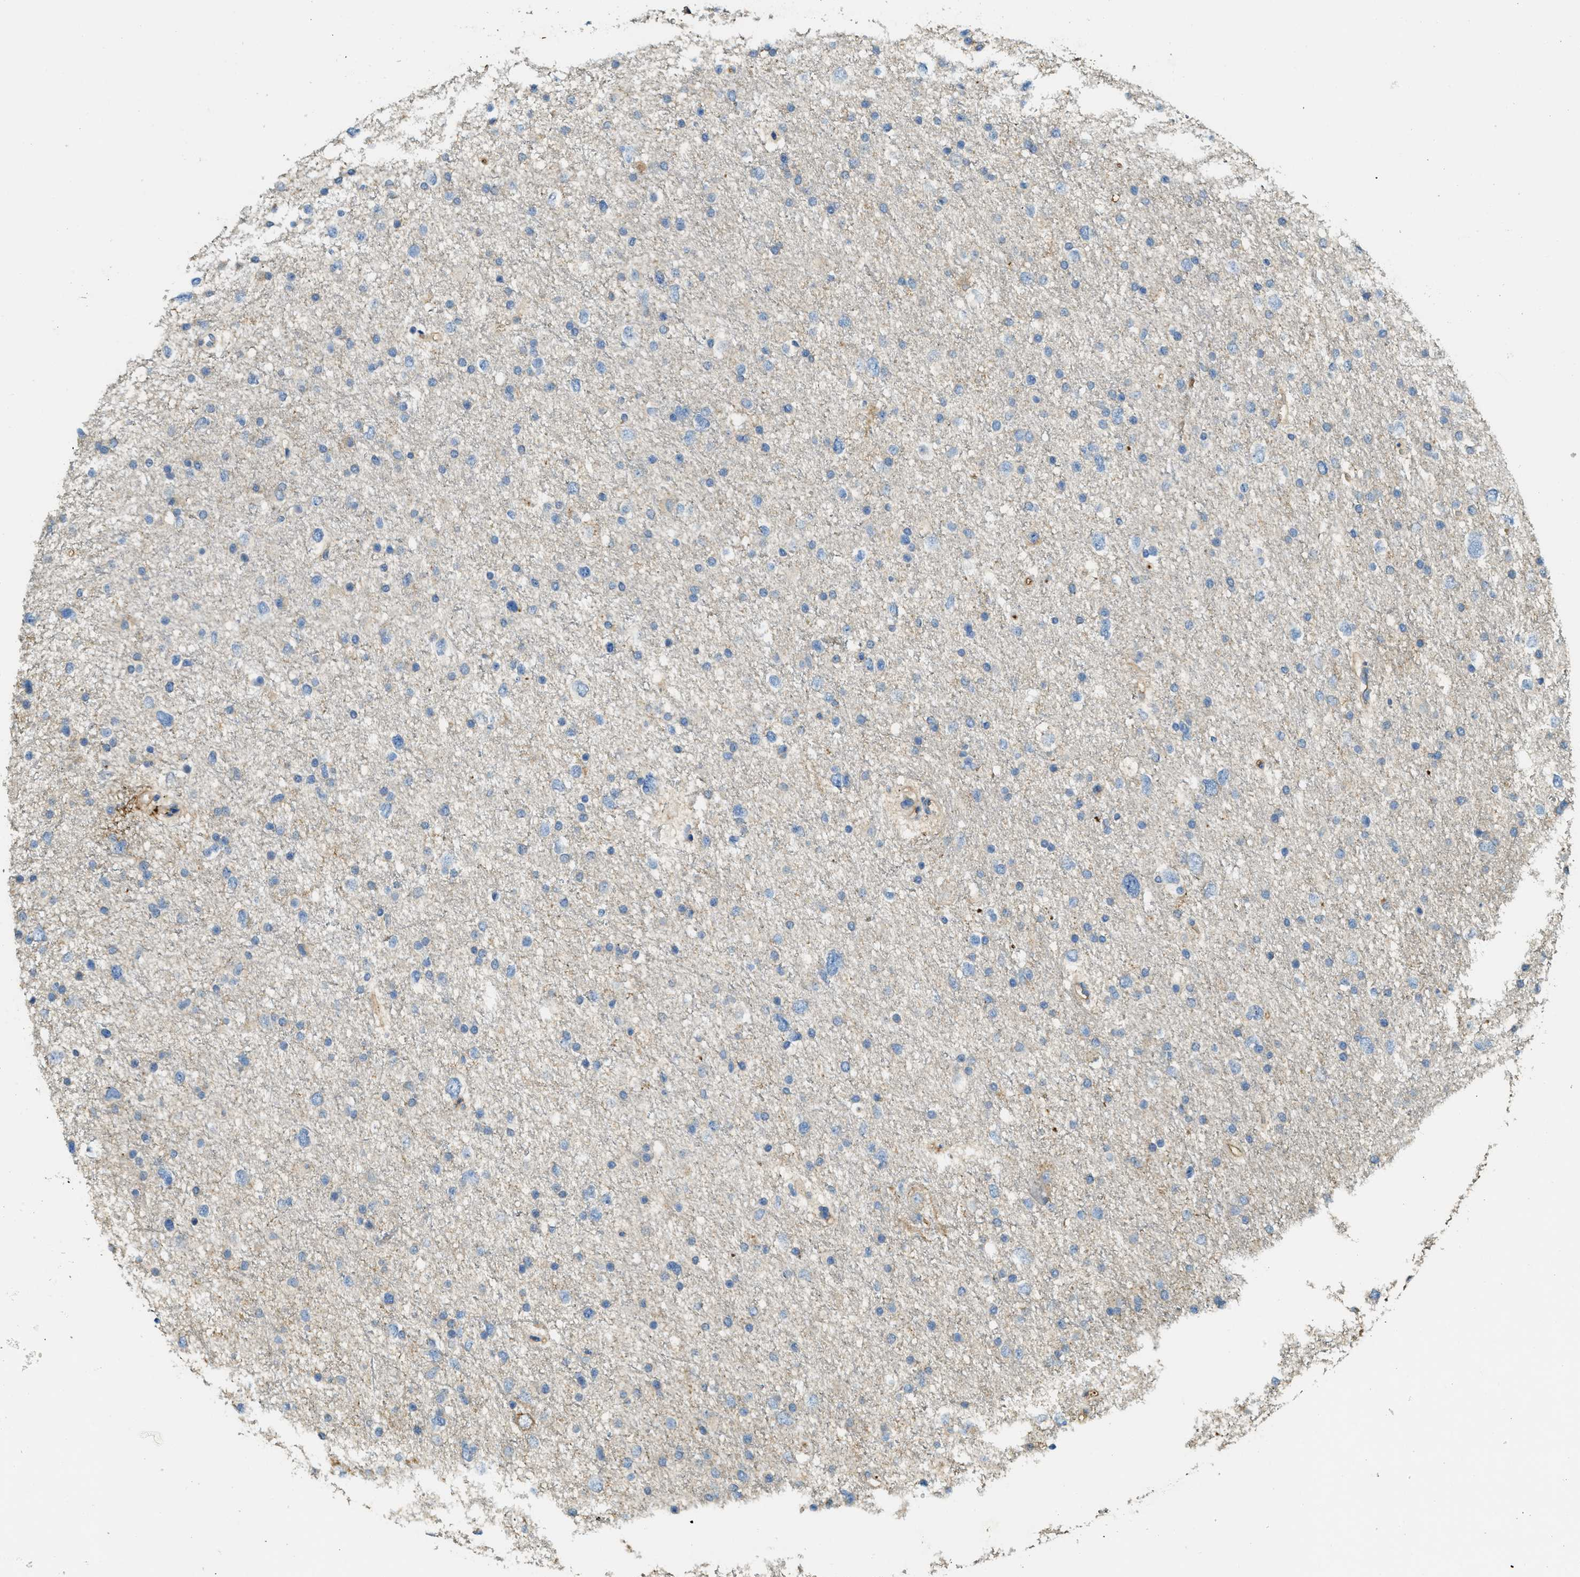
{"staining": {"intensity": "negative", "quantity": "none", "location": "none"}, "tissue": "glioma", "cell_type": "Tumor cells", "image_type": "cancer", "snomed": [{"axis": "morphology", "description": "Glioma, malignant, Low grade"}, {"axis": "topography", "description": "Brain"}], "caption": "The immunohistochemistry histopathology image has no significant staining in tumor cells of glioma tissue.", "gene": "RIPK2", "patient": {"sex": "female", "age": 37}}